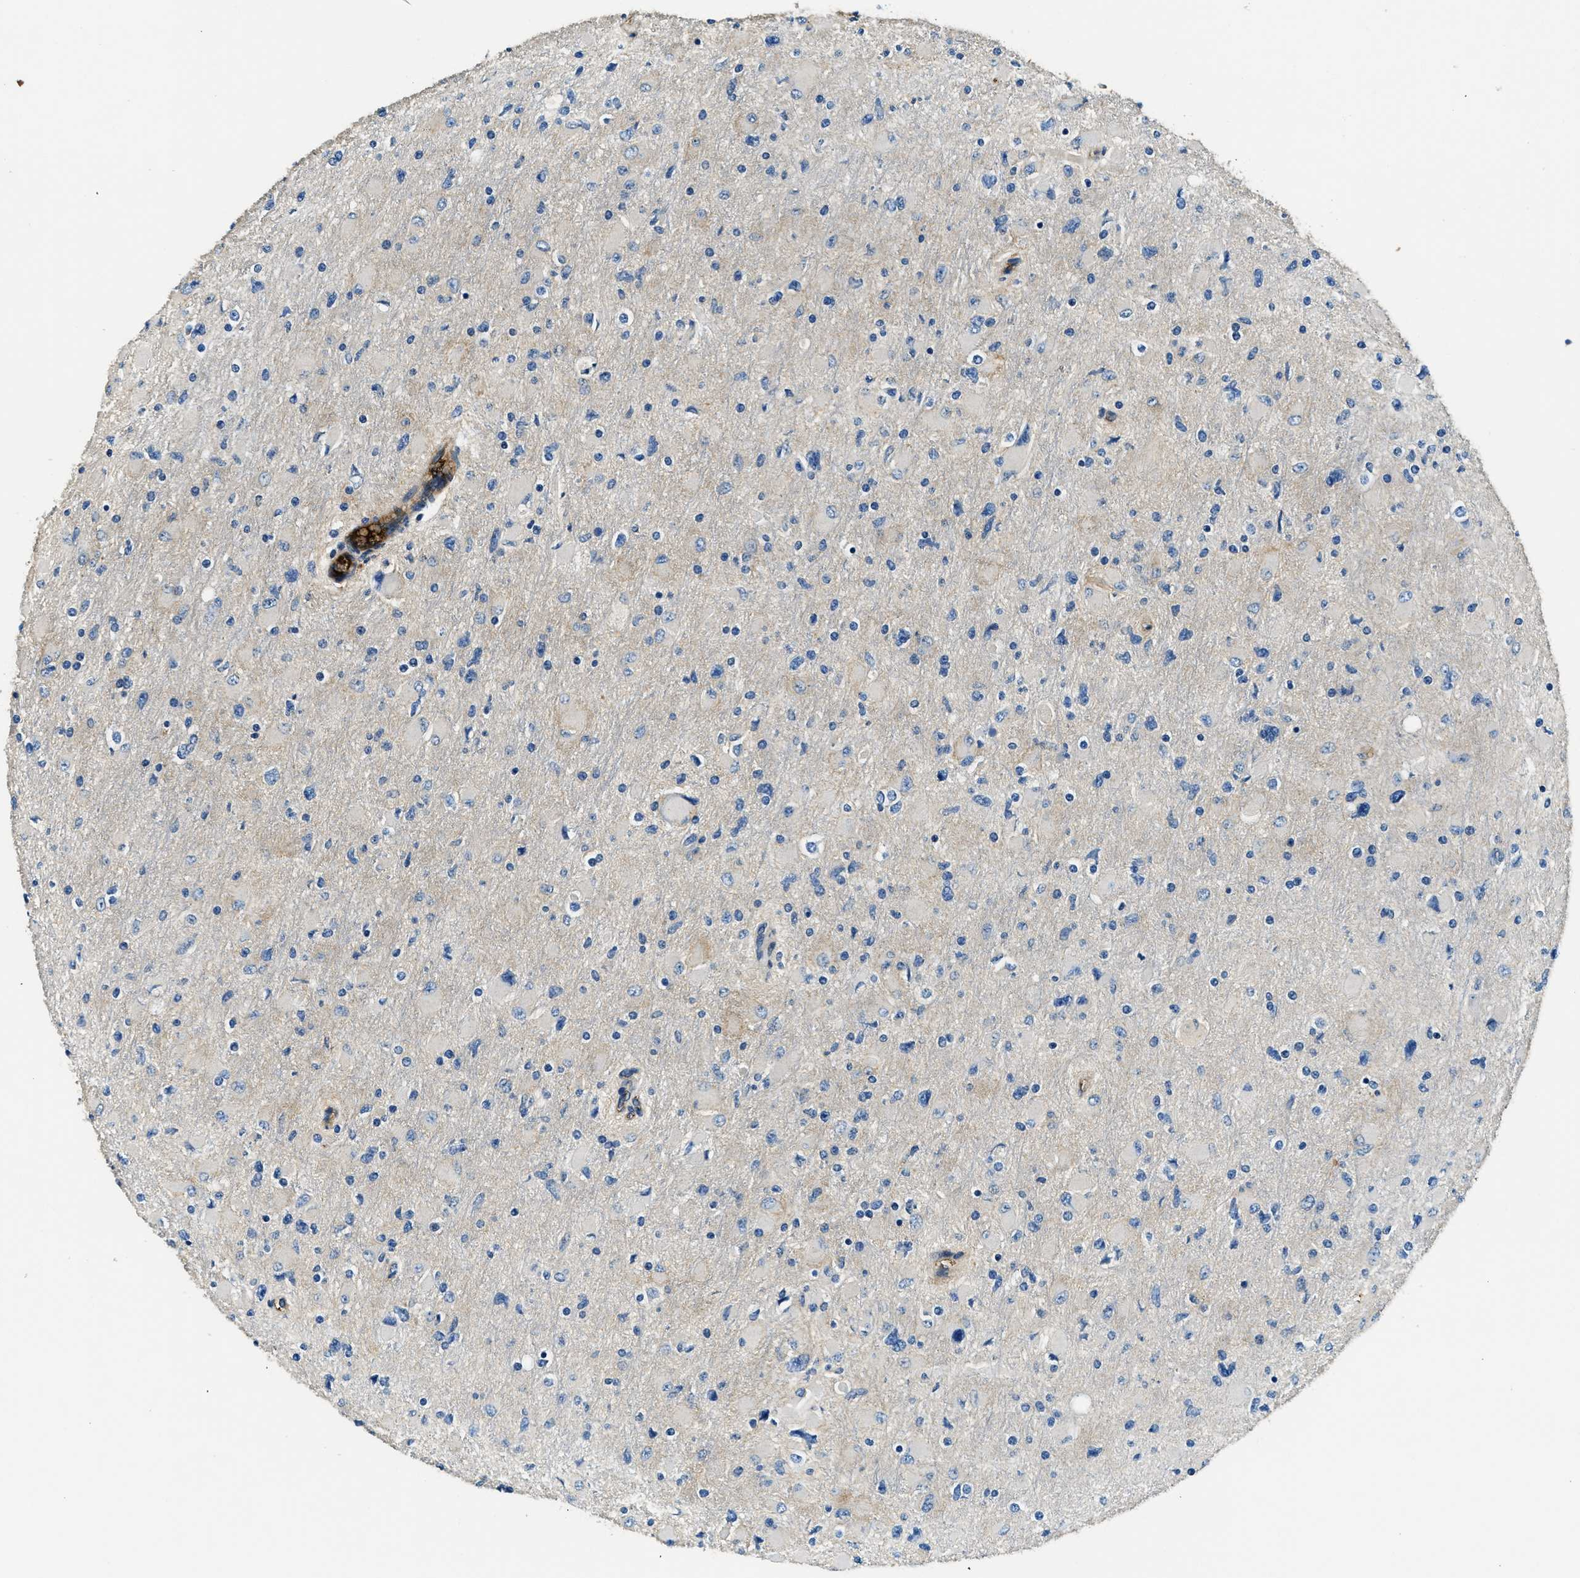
{"staining": {"intensity": "negative", "quantity": "none", "location": "none"}, "tissue": "glioma", "cell_type": "Tumor cells", "image_type": "cancer", "snomed": [{"axis": "morphology", "description": "Glioma, malignant, High grade"}, {"axis": "topography", "description": "Cerebral cortex"}], "caption": "Malignant high-grade glioma stained for a protein using immunohistochemistry reveals no staining tumor cells.", "gene": "TMEM186", "patient": {"sex": "female", "age": 36}}